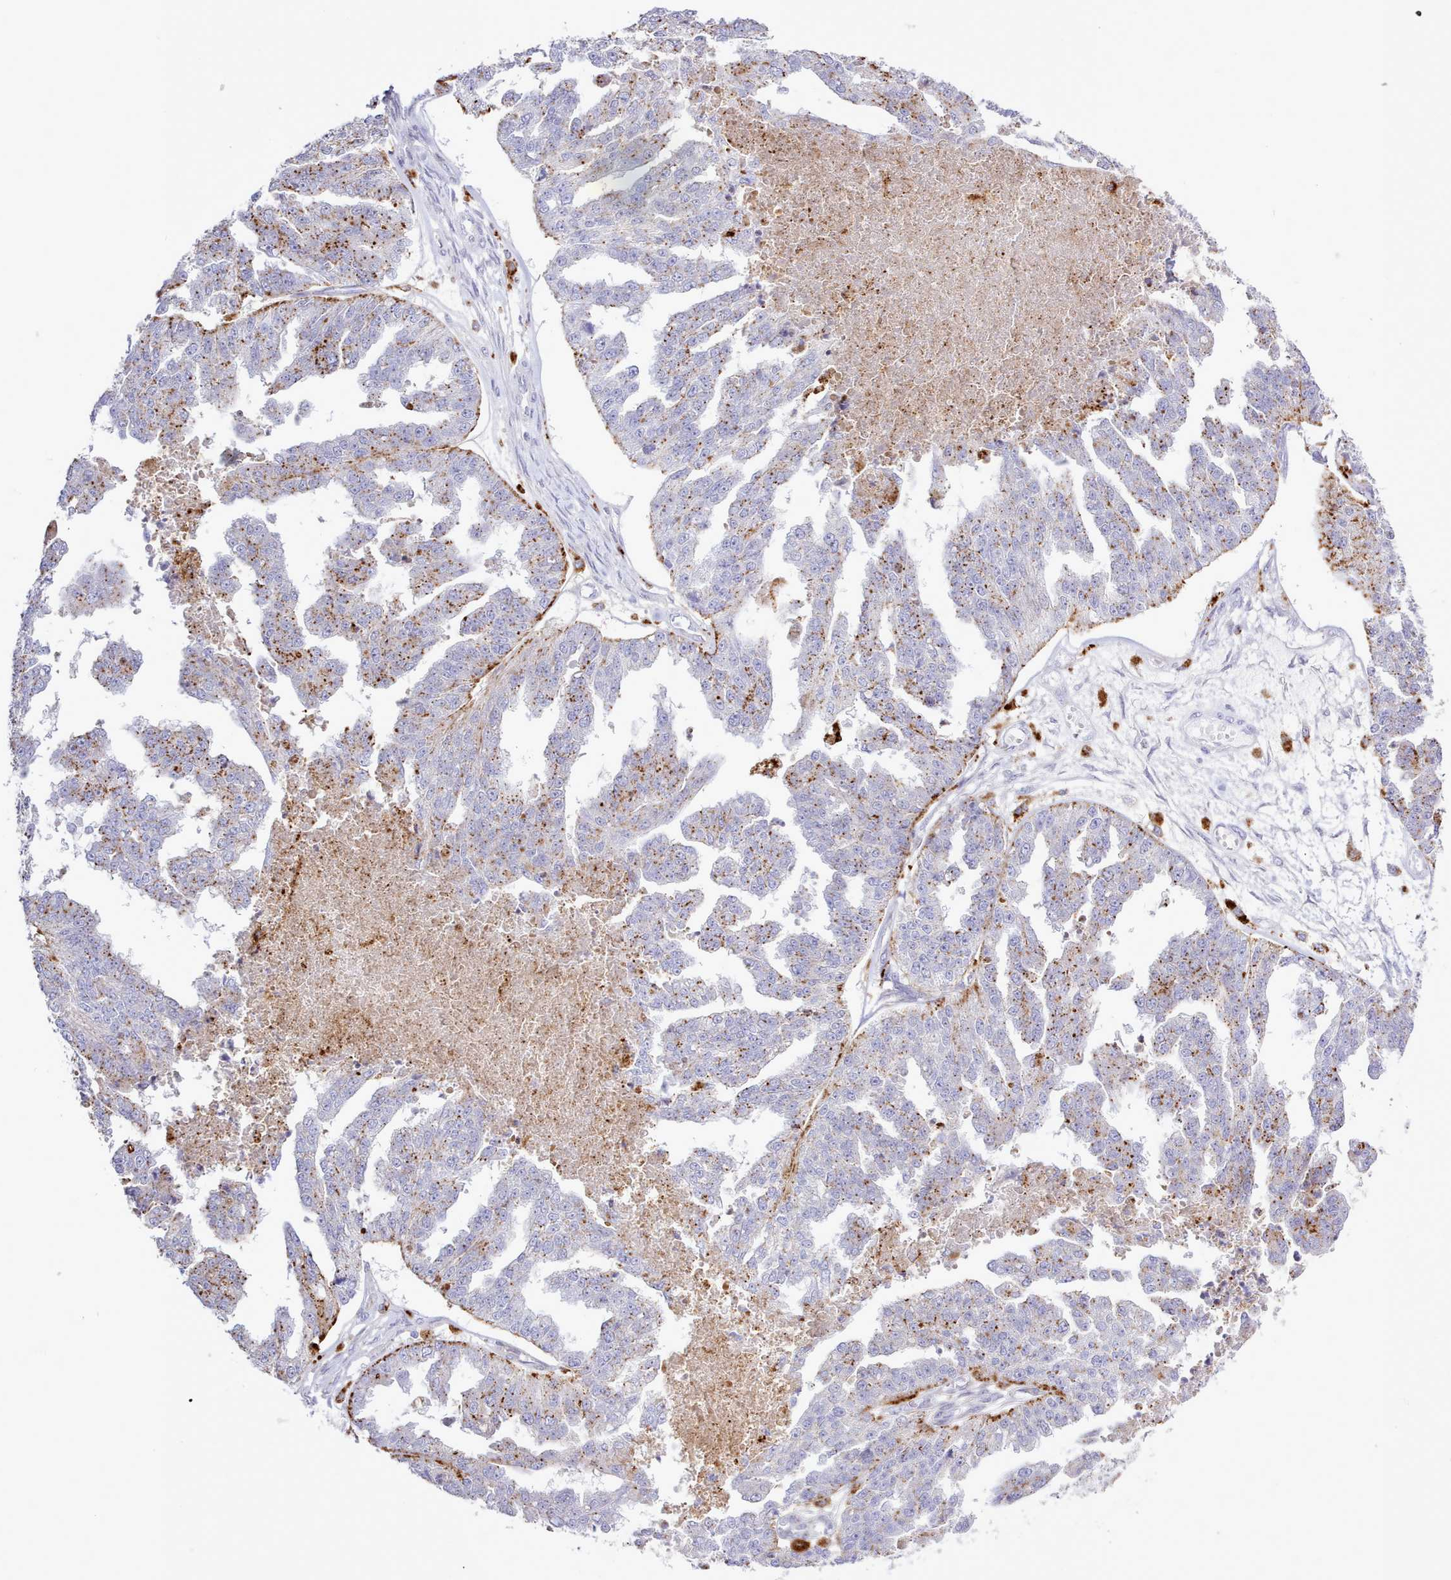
{"staining": {"intensity": "strong", "quantity": "25%-75%", "location": "cytoplasmic/membranous"}, "tissue": "ovarian cancer", "cell_type": "Tumor cells", "image_type": "cancer", "snomed": [{"axis": "morphology", "description": "Cystadenocarcinoma, serous, NOS"}, {"axis": "topography", "description": "Ovary"}], "caption": "Ovarian cancer (serous cystadenocarcinoma) stained with IHC exhibits strong cytoplasmic/membranous staining in approximately 25%-75% of tumor cells. The protein of interest is shown in brown color, while the nuclei are stained blue.", "gene": "SRD5A1", "patient": {"sex": "female", "age": 58}}